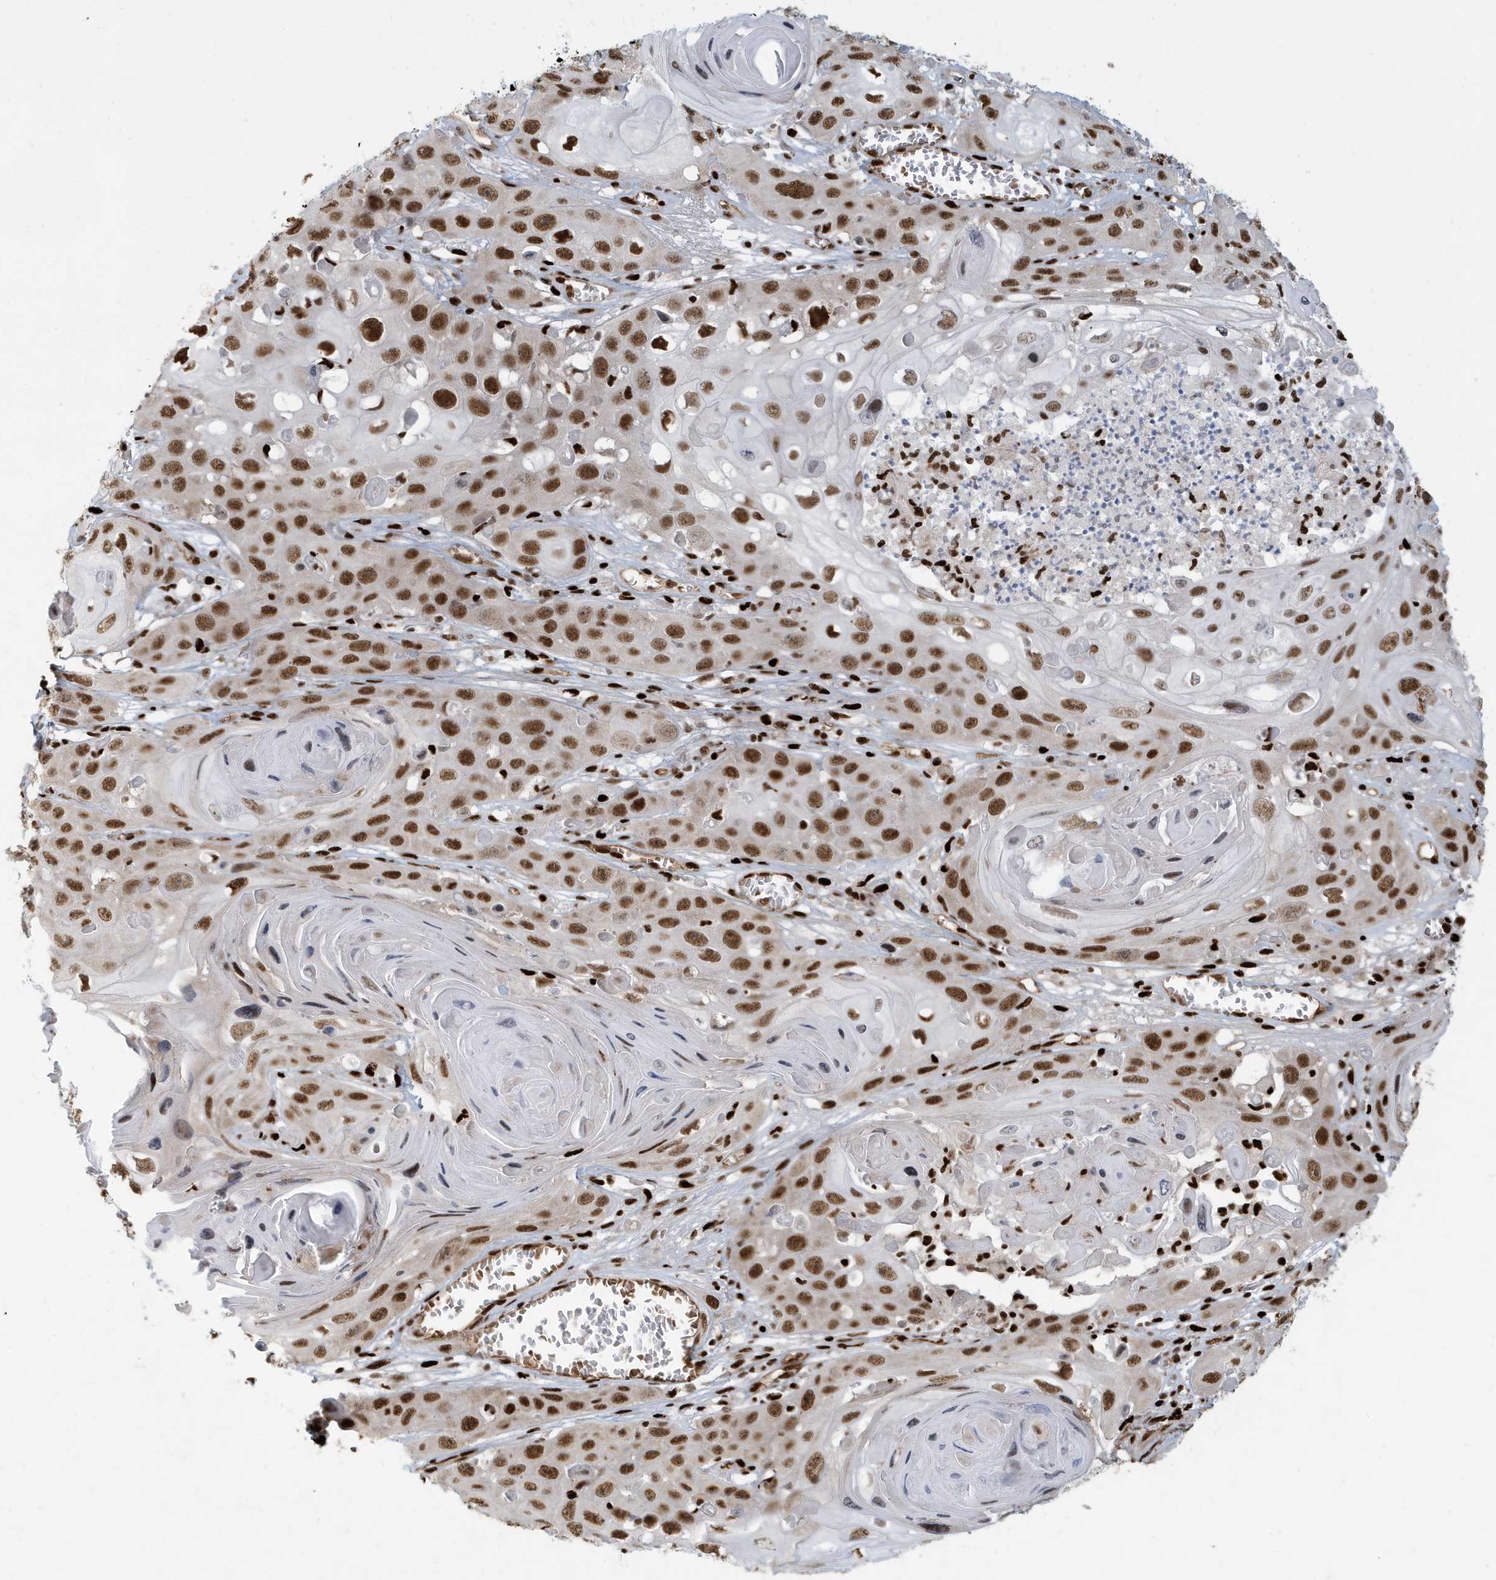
{"staining": {"intensity": "strong", "quantity": ">75%", "location": "nuclear"}, "tissue": "skin cancer", "cell_type": "Tumor cells", "image_type": "cancer", "snomed": [{"axis": "morphology", "description": "Squamous cell carcinoma, NOS"}, {"axis": "topography", "description": "Skin"}], "caption": "Brown immunohistochemical staining in skin cancer (squamous cell carcinoma) displays strong nuclear positivity in approximately >75% of tumor cells.", "gene": "CKS2", "patient": {"sex": "male", "age": 55}}